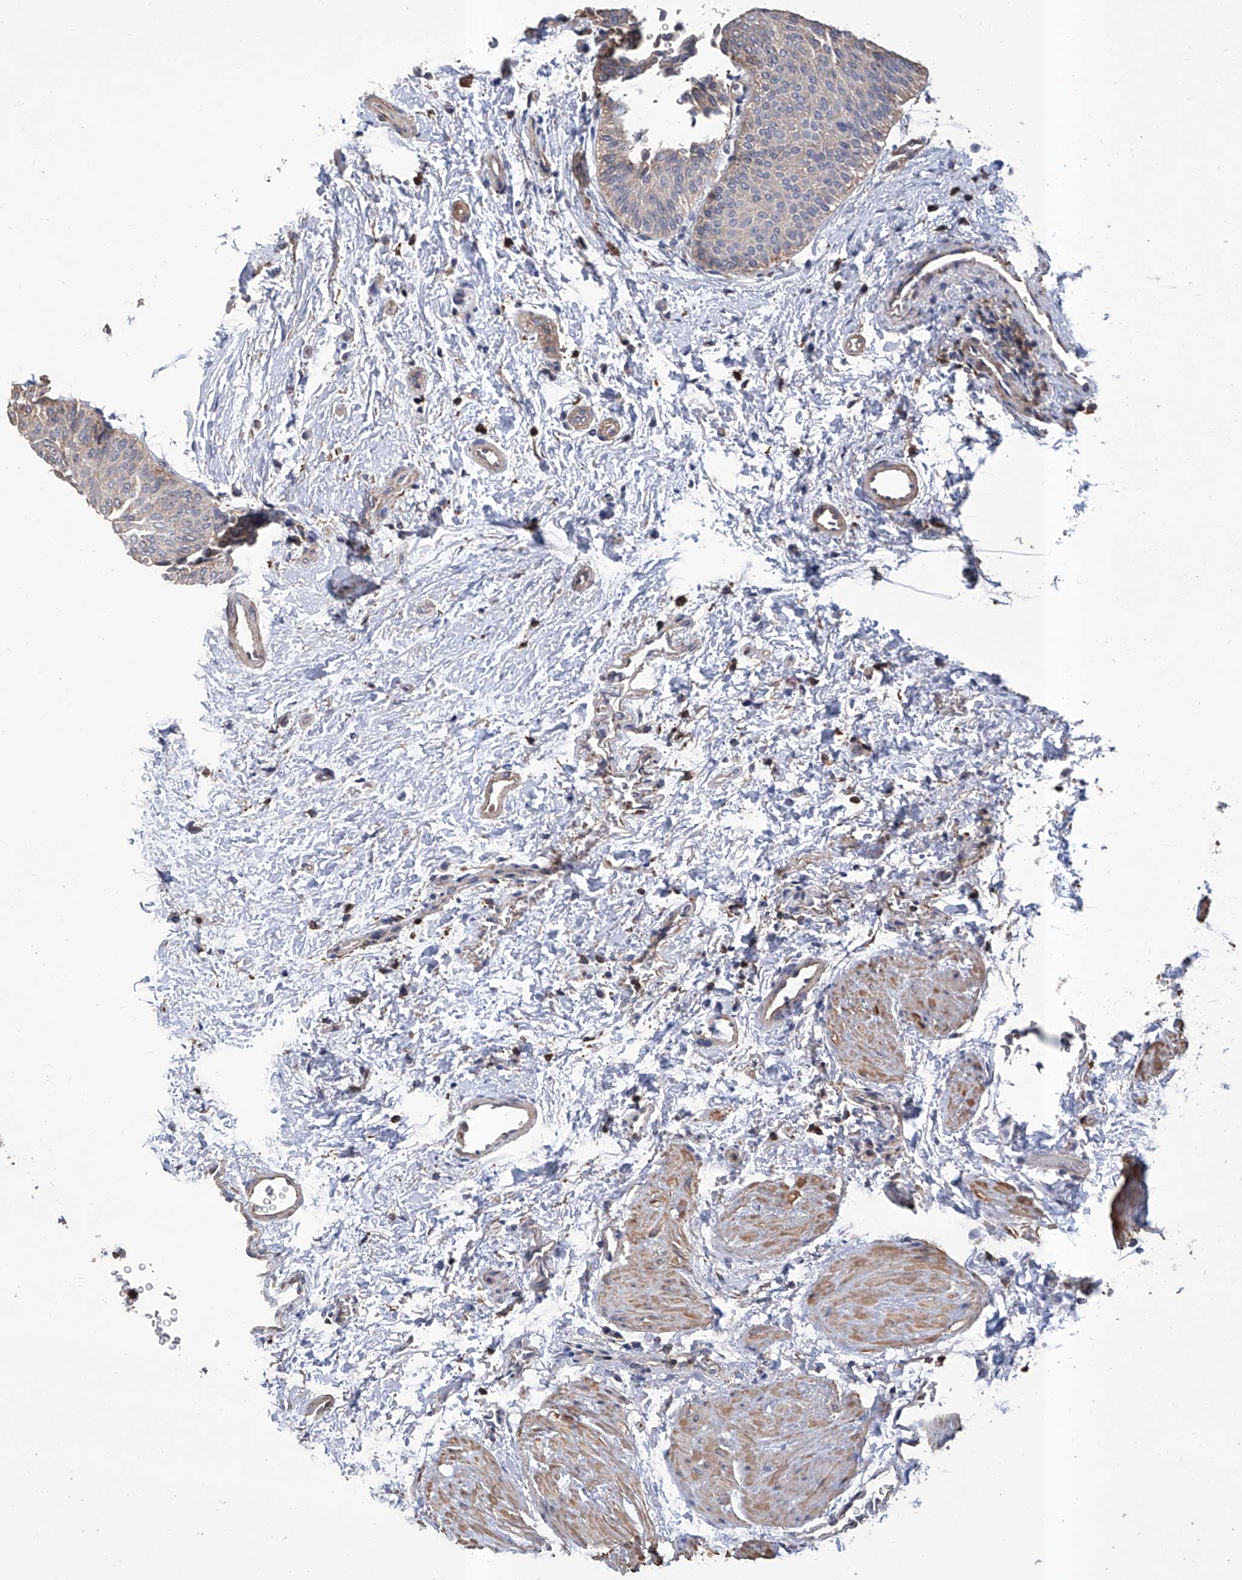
{"staining": {"intensity": "weak", "quantity": "<25%", "location": "cytoplasmic/membranous"}, "tissue": "urothelial cancer", "cell_type": "Tumor cells", "image_type": "cancer", "snomed": [{"axis": "morphology", "description": "Urothelial carcinoma, Low grade"}, {"axis": "topography", "description": "Urinary bladder"}], "caption": "Urothelial carcinoma (low-grade) was stained to show a protein in brown. There is no significant positivity in tumor cells.", "gene": "GPT", "patient": {"sex": "female", "age": 60}}